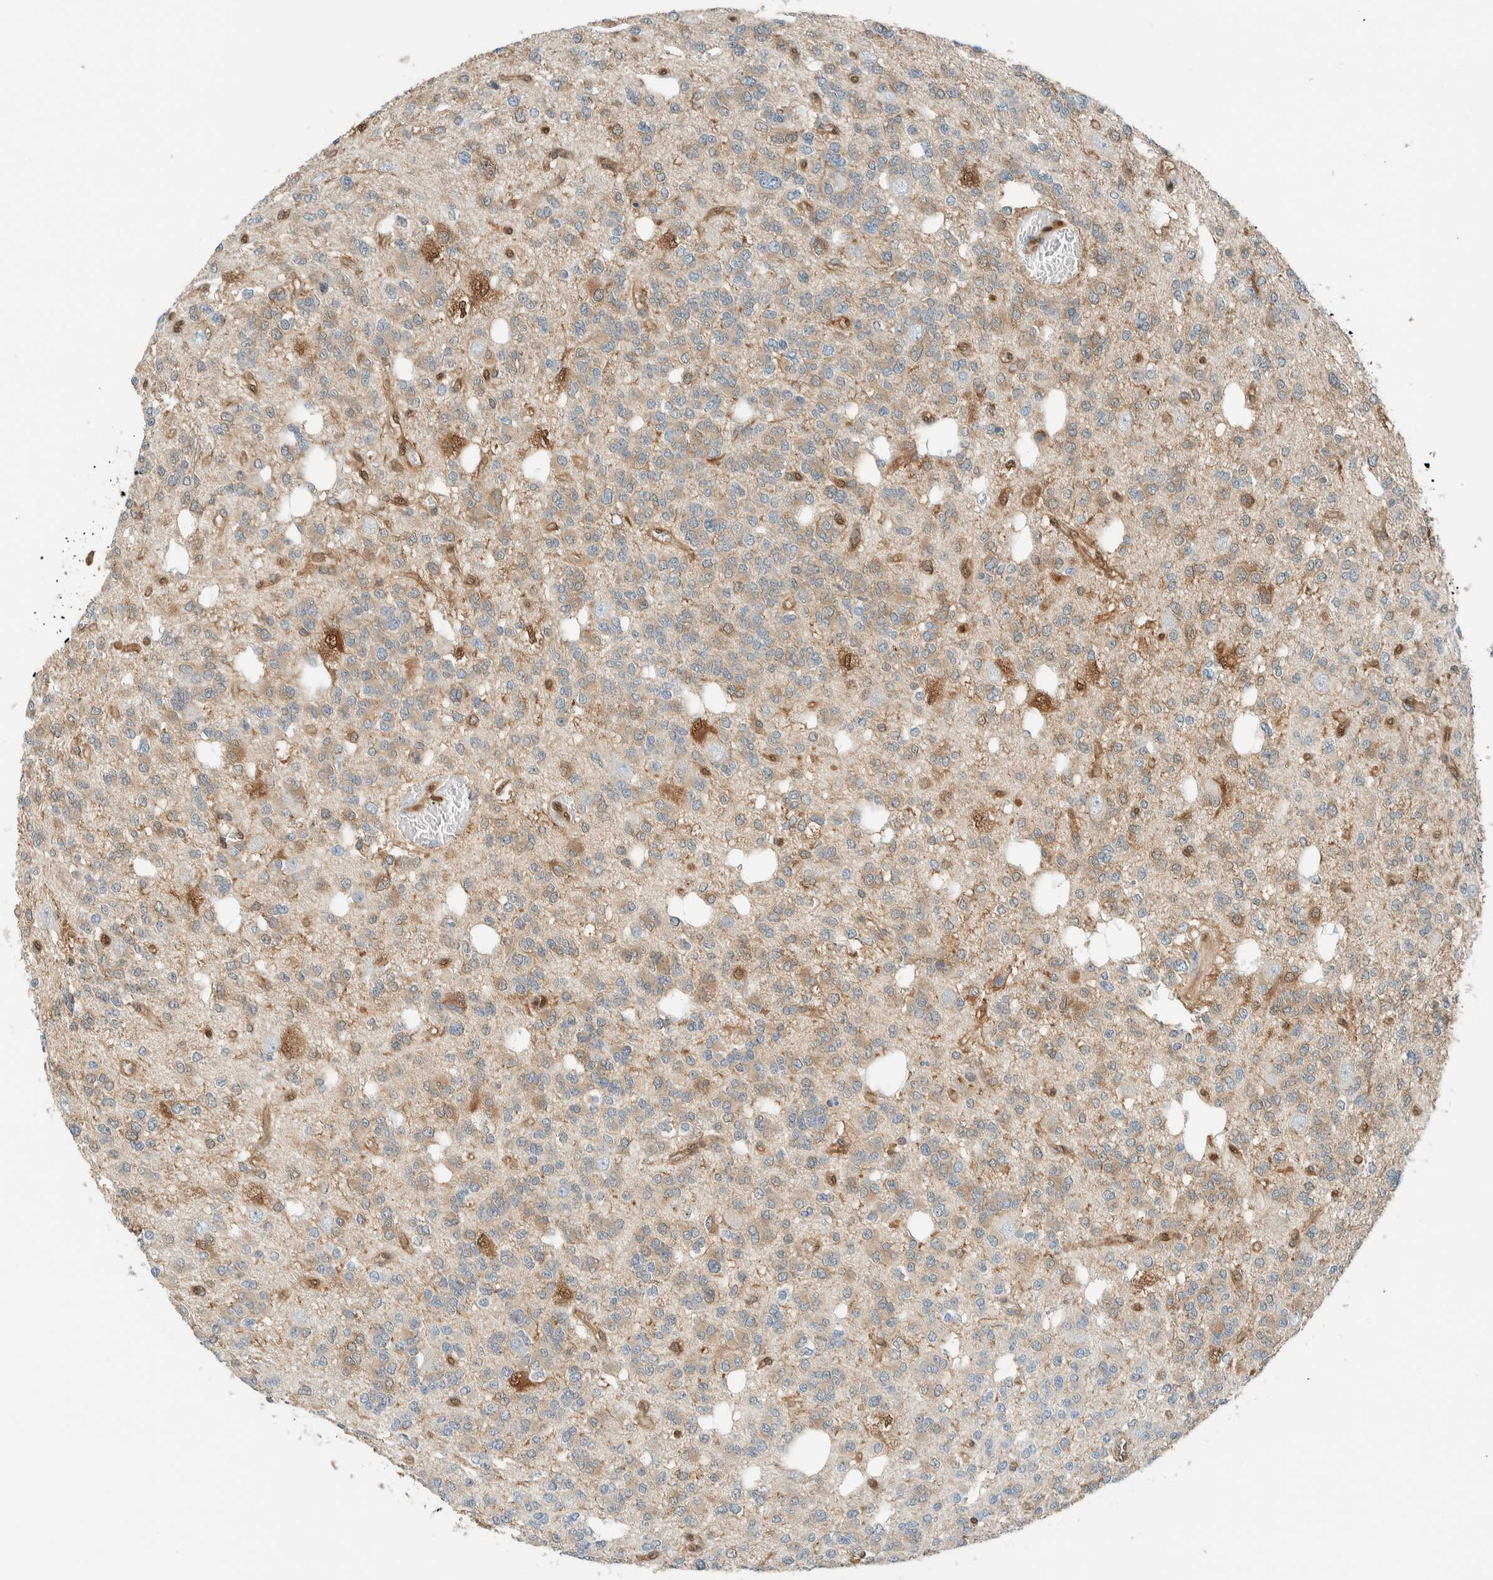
{"staining": {"intensity": "moderate", "quantity": "<25%", "location": "cytoplasmic/membranous,nuclear"}, "tissue": "glioma", "cell_type": "Tumor cells", "image_type": "cancer", "snomed": [{"axis": "morphology", "description": "Glioma, malignant, Low grade"}, {"axis": "topography", "description": "Brain"}], "caption": "This is an image of immunohistochemistry staining of low-grade glioma (malignant), which shows moderate expression in the cytoplasmic/membranous and nuclear of tumor cells.", "gene": "NXN", "patient": {"sex": "male", "age": 38}}